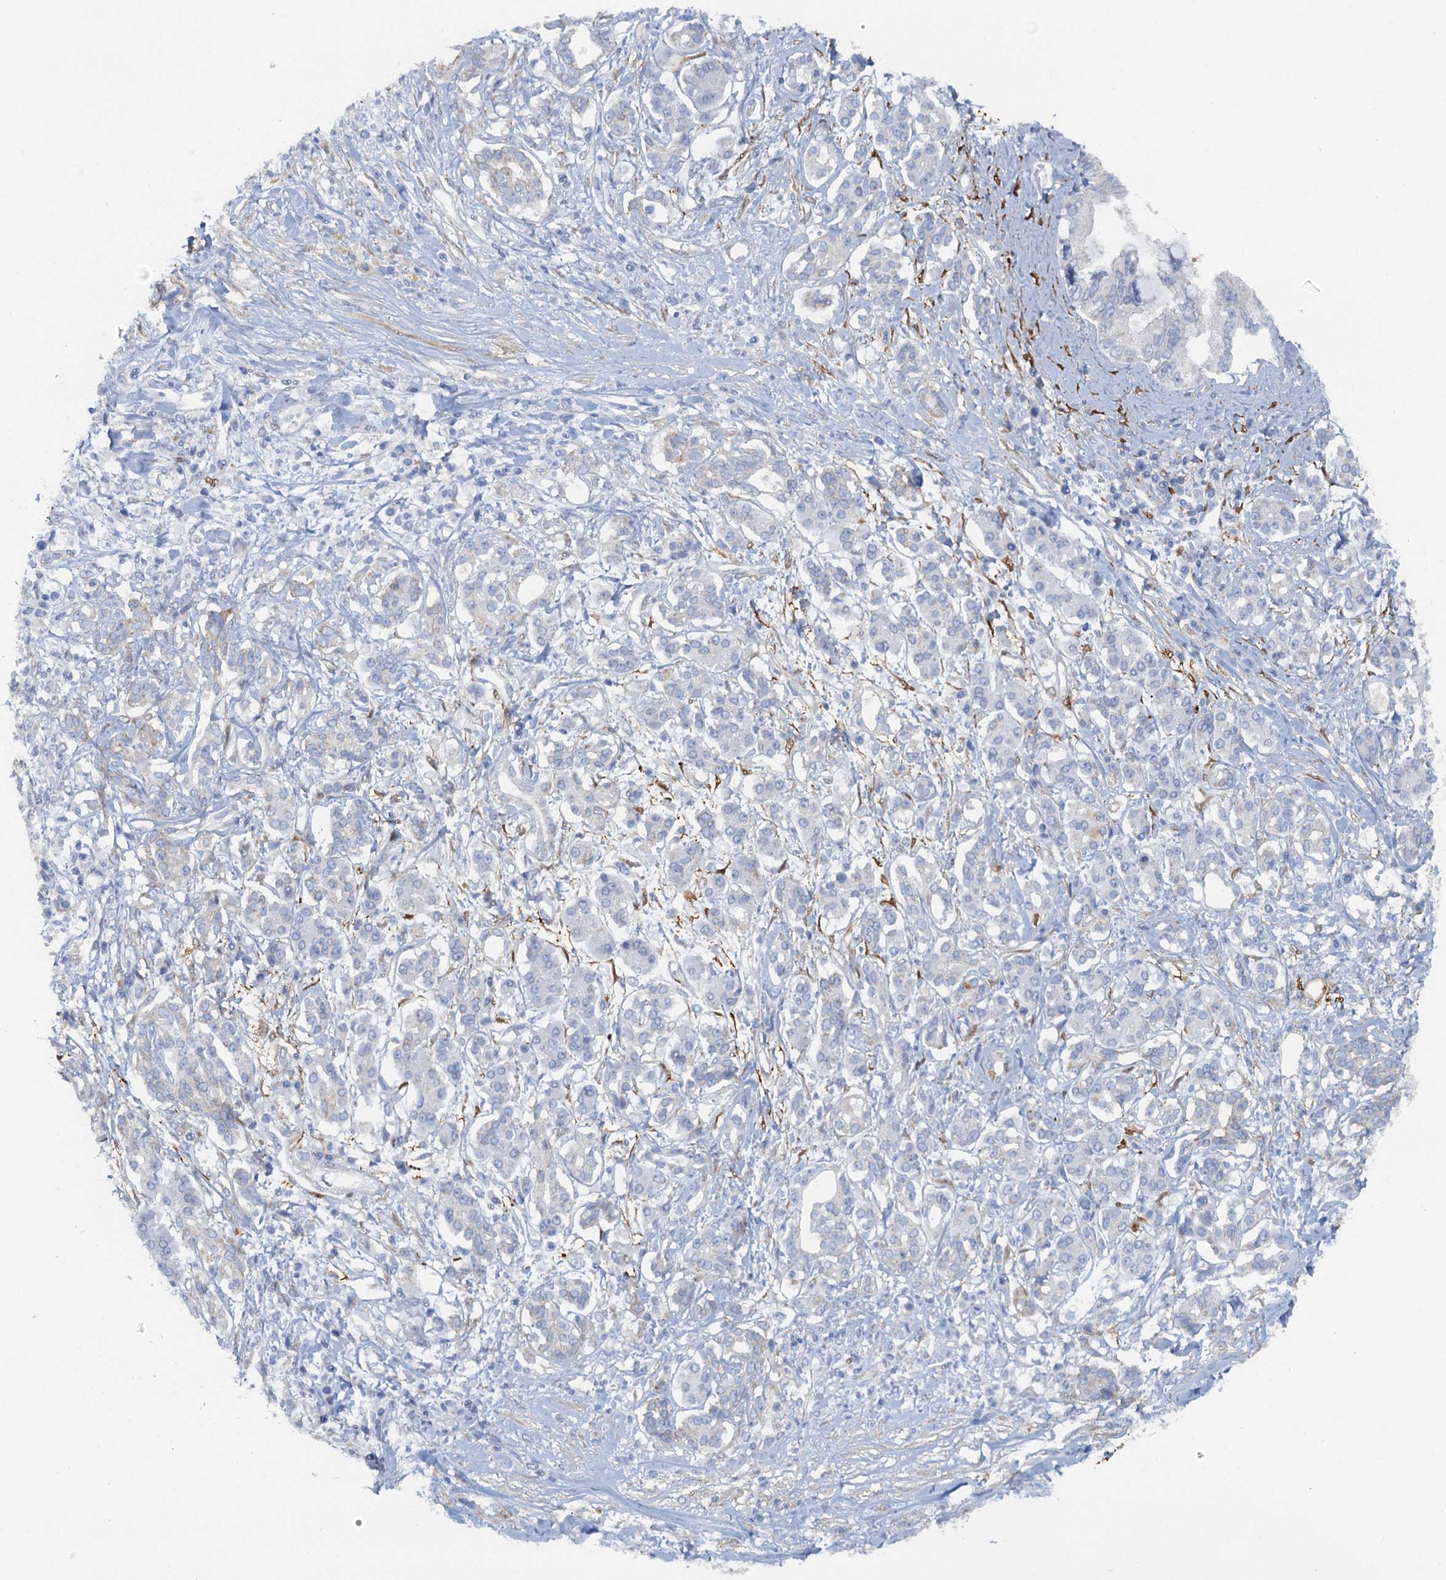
{"staining": {"intensity": "negative", "quantity": "none", "location": "none"}, "tissue": "pancreatic cancer", "cell_type": "Tumor cells", "image_type": "cancer", "snomed": [{"axis": "morphology", "description": "Adenocarcinoma, NOS"}, {"axis": "topography", "description": "Pancreas"}], "caption": "Immunohistochemical staining of human pancreatic adenocarcinoma shows no significant positivity in tumor cells.", "gene": "POGLUT3", "patient": {"sex": "female", "age": 56}}